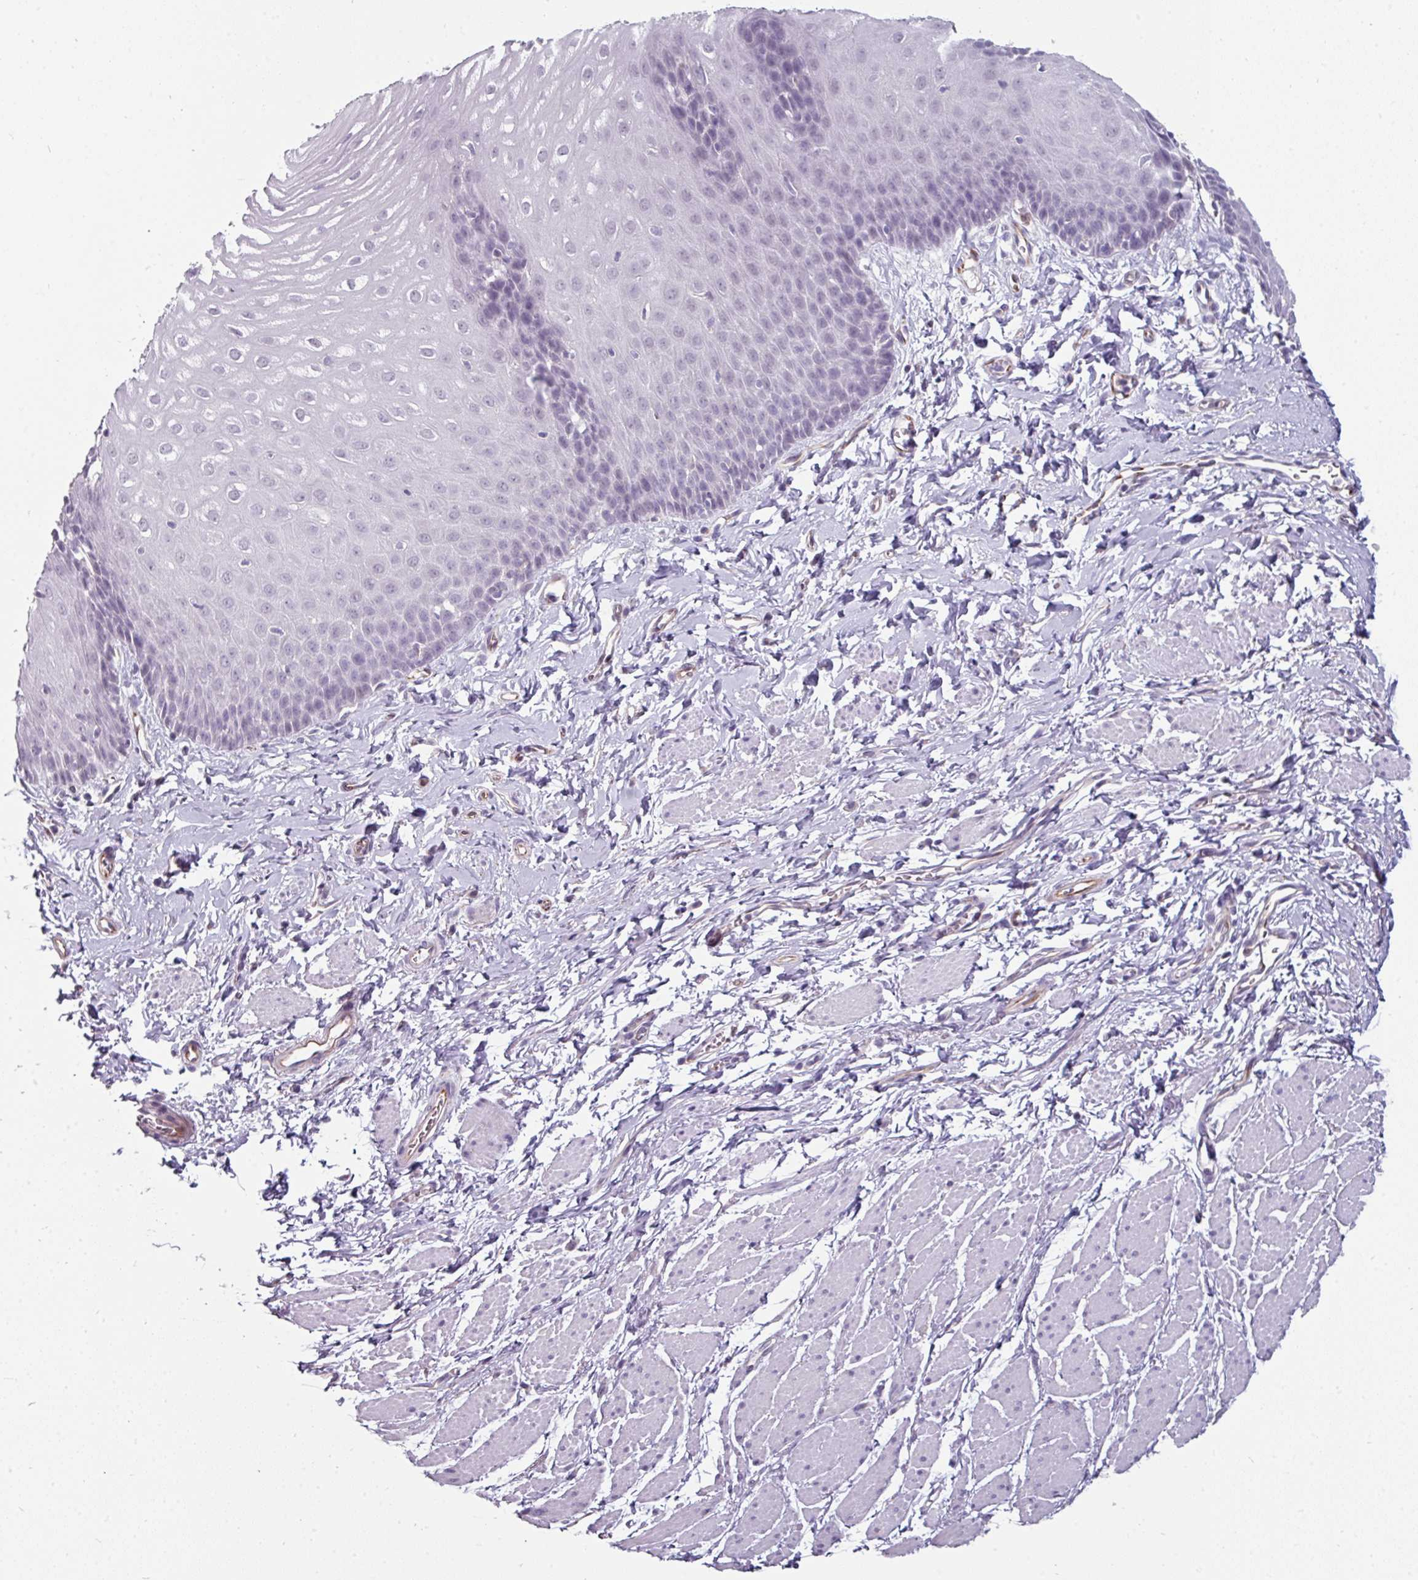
{"staining": {"intensity": "negative", "quantity": "none", "location": "none"}, "tissue": "esophagus", "cell_type": "Squamous epithelial cells", "image_type": "normal", "snomed": [{"axis": "morphology", "description": "Normal tissue, NOS"}, {"axis": "topography", "description": "Esophagus"}], "caption": "DAB (3,3'-diaminobenzidine) immunohistochemical staining of unremarkable human esophagus reveals no significant staining in squamous epithelial cells.", "gene": "EYA3", "patient": {"sex": "male", "age": 70}}